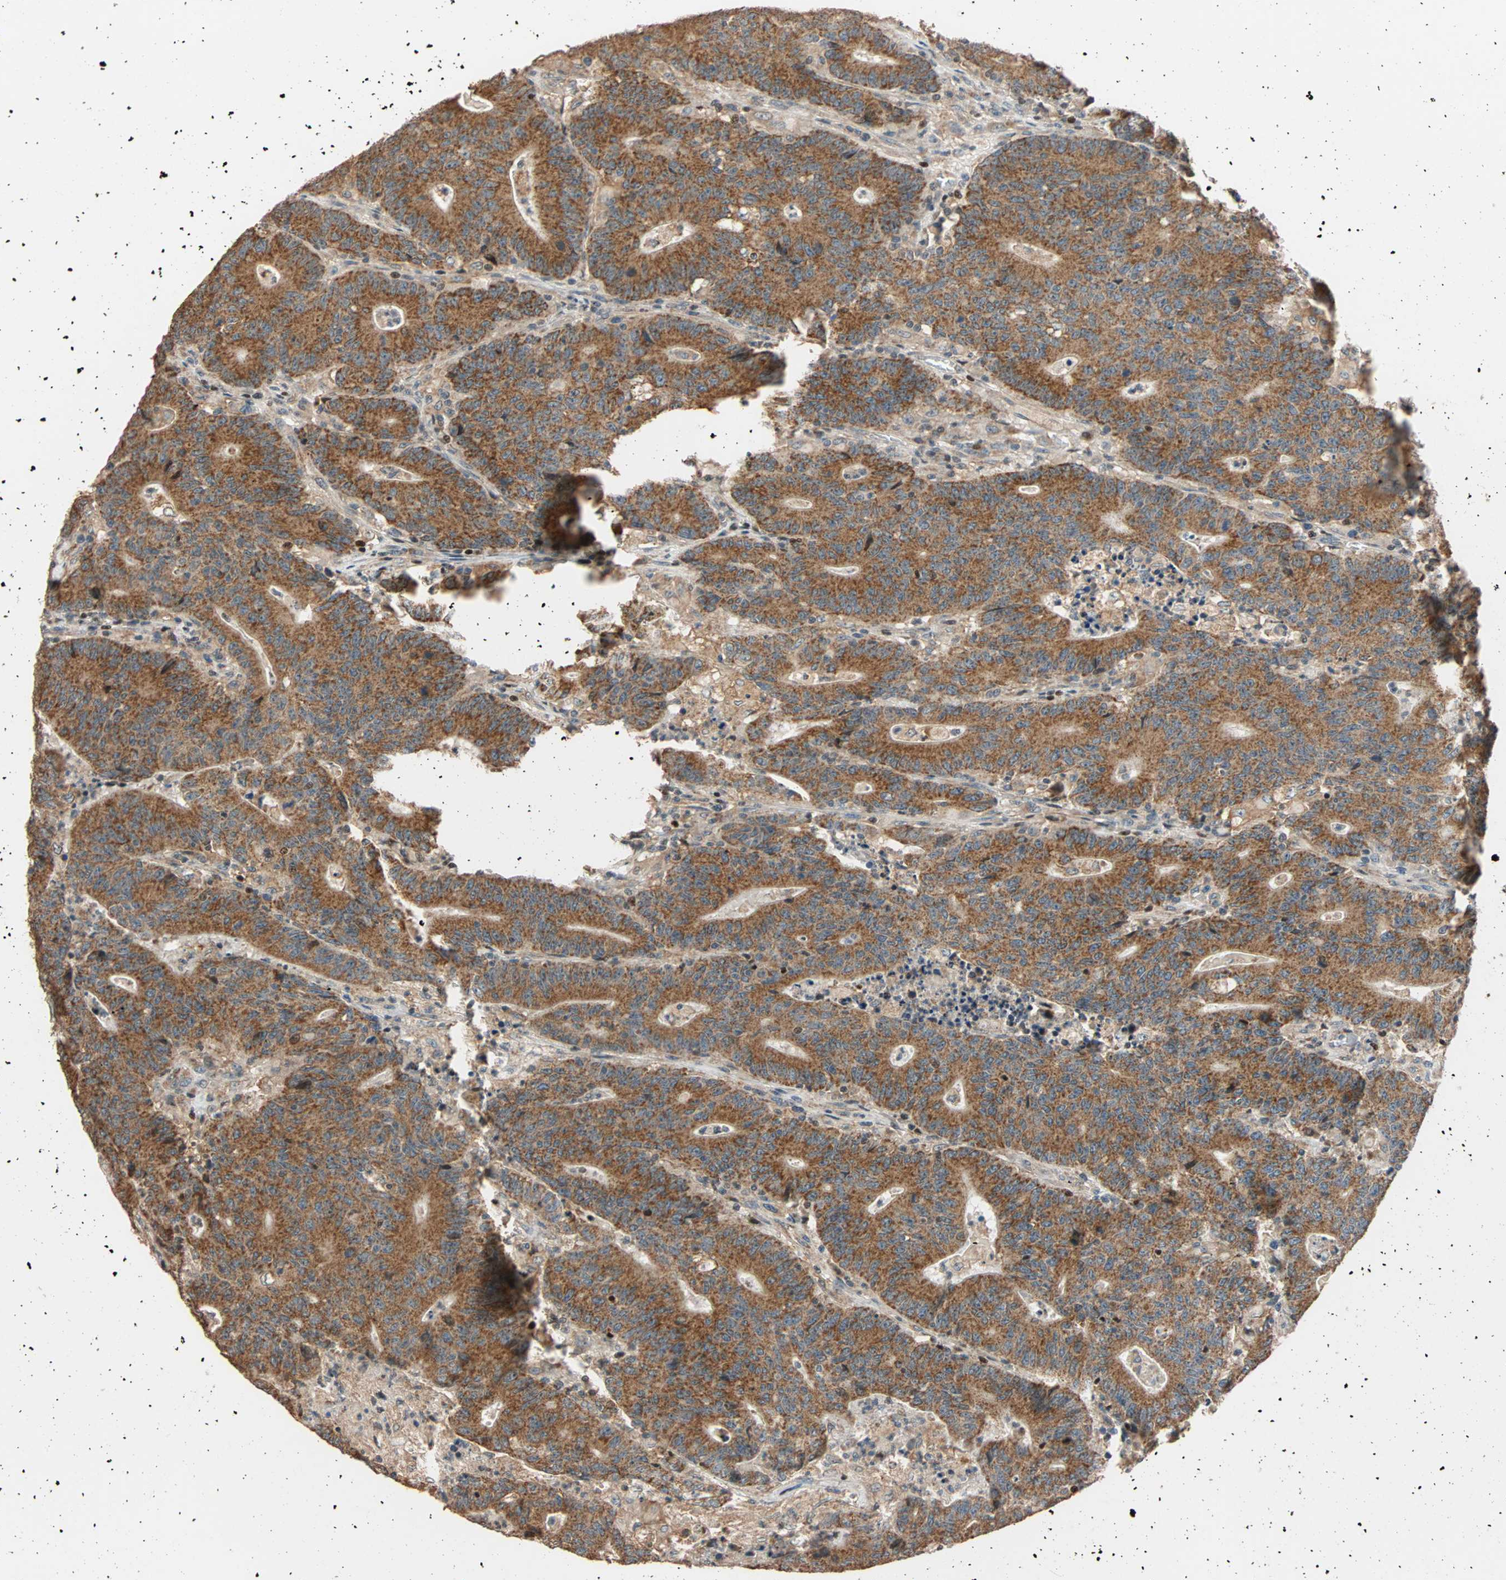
{"staining": {"intensity": "strong", "quantity": ">75%", "location": "cytoplasmic/membranous"}, "tissue": "colorectal cancer", "cell_type": "Tumor cells", "image_type": "cancer", "snomed": [{"axis": "morphology", "description": "Normal tissue, NOS"}, {"axis": "morphology", "description": "Adenocarcinoma, NOS"}, {"axis": "topography", "description": "Colon"}], "caption": "DAB immunohistochemical staining of human colorectal cancer (adenocarcinoma) exhibits strong cytoplasmic/membranous protein expression in approximately >75% of tumor cells.", "gene": "HECW1", "patient": {"sex": "female", "age": 75}}